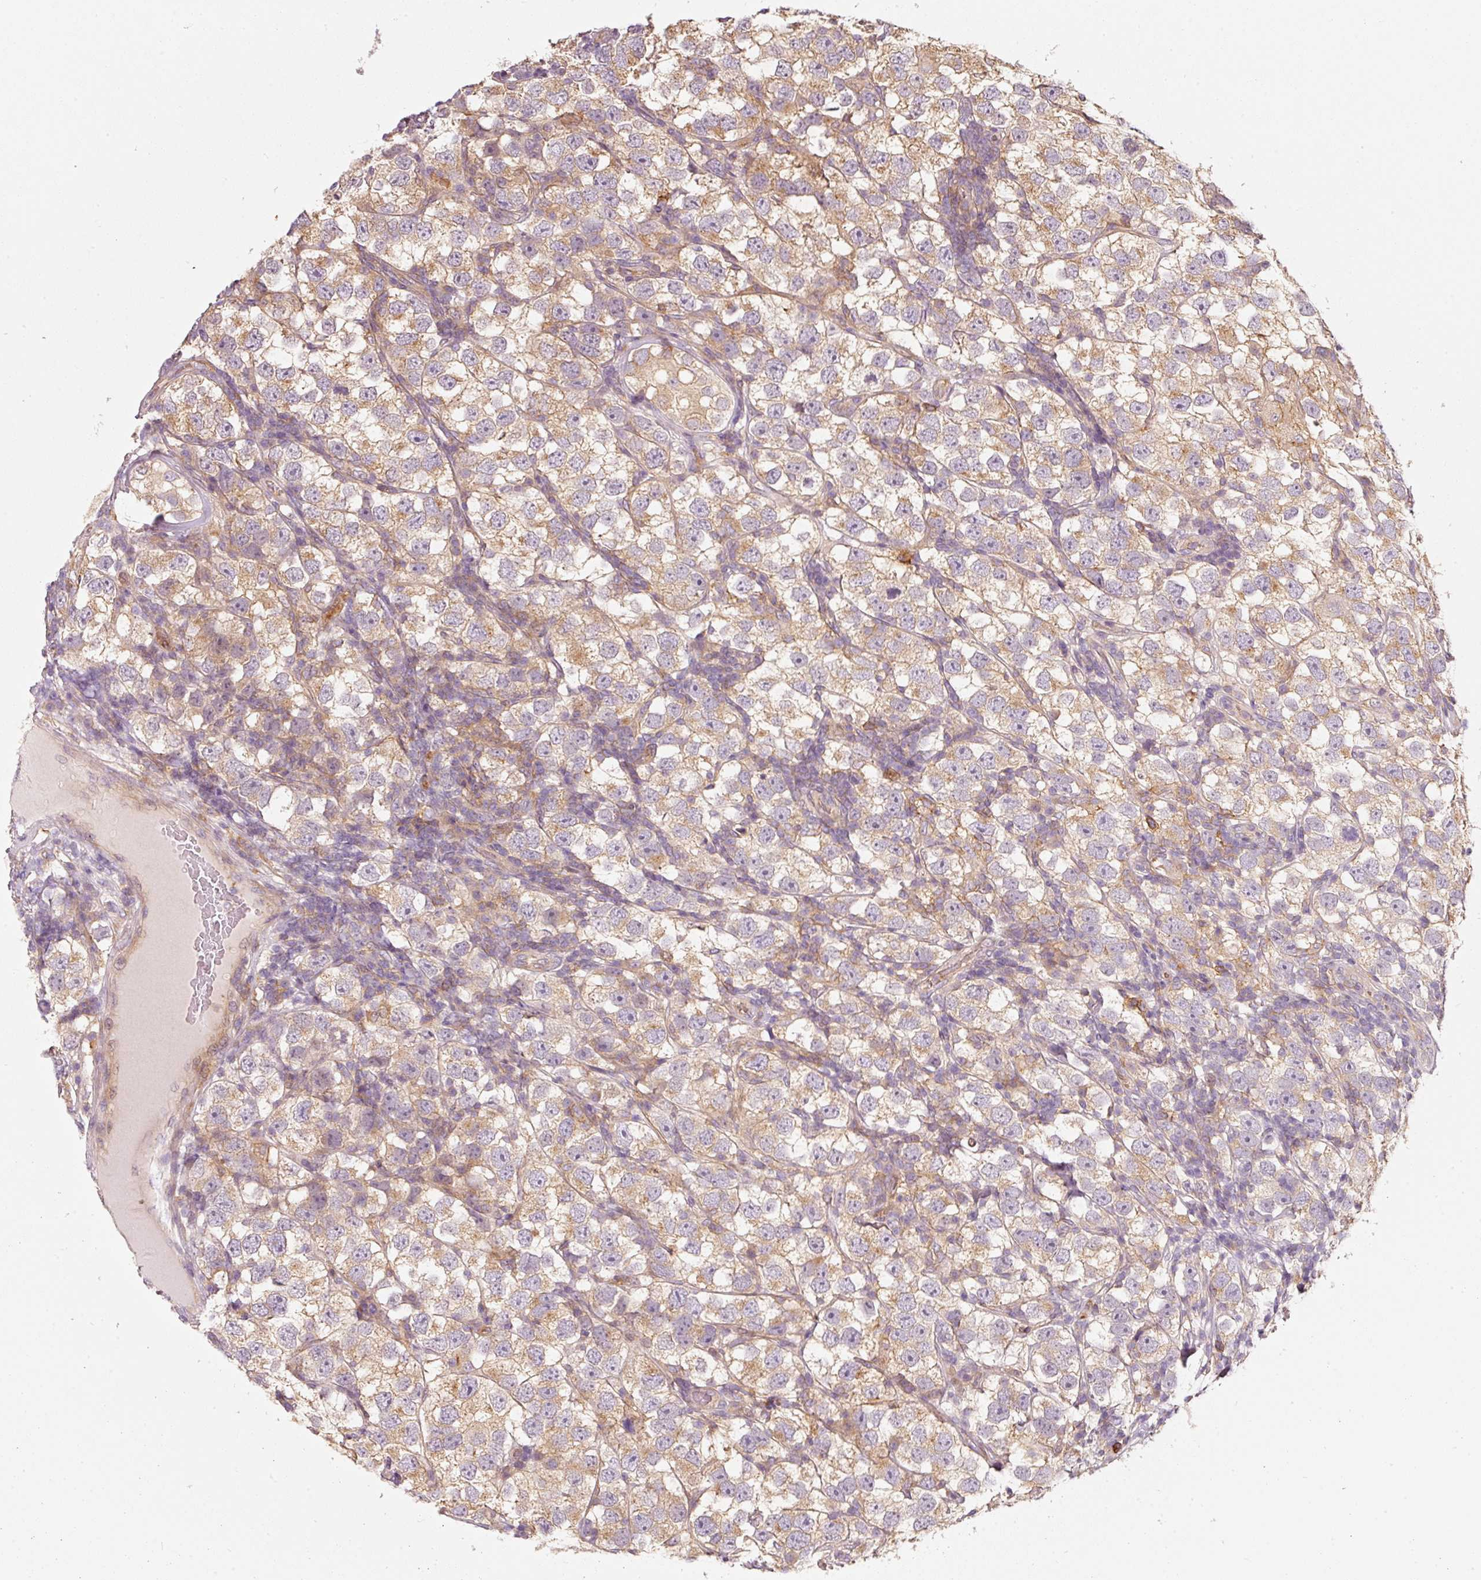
{"staining": {"intensity": "moderate", "quantity": "25%-75%", "location": "cytoplasmic/membranous"}, "tissue": "testis cancer", "cell_type": "Tumor cells", "image_type": "cancer", "snomed": [{"axis": "morphology", "description": "Seminoma, NOS"}, {"axis": "topography", "description": "Testis"}], "caption": "Immunohistochemistry of human testis cancer exhibits medium levels of moderate cytoplasmic/membranous positivity in approximately 25%-75% of tumor cells.", "gene": "IQGAP2", "patient": {"sex": "male", "age": 26}}